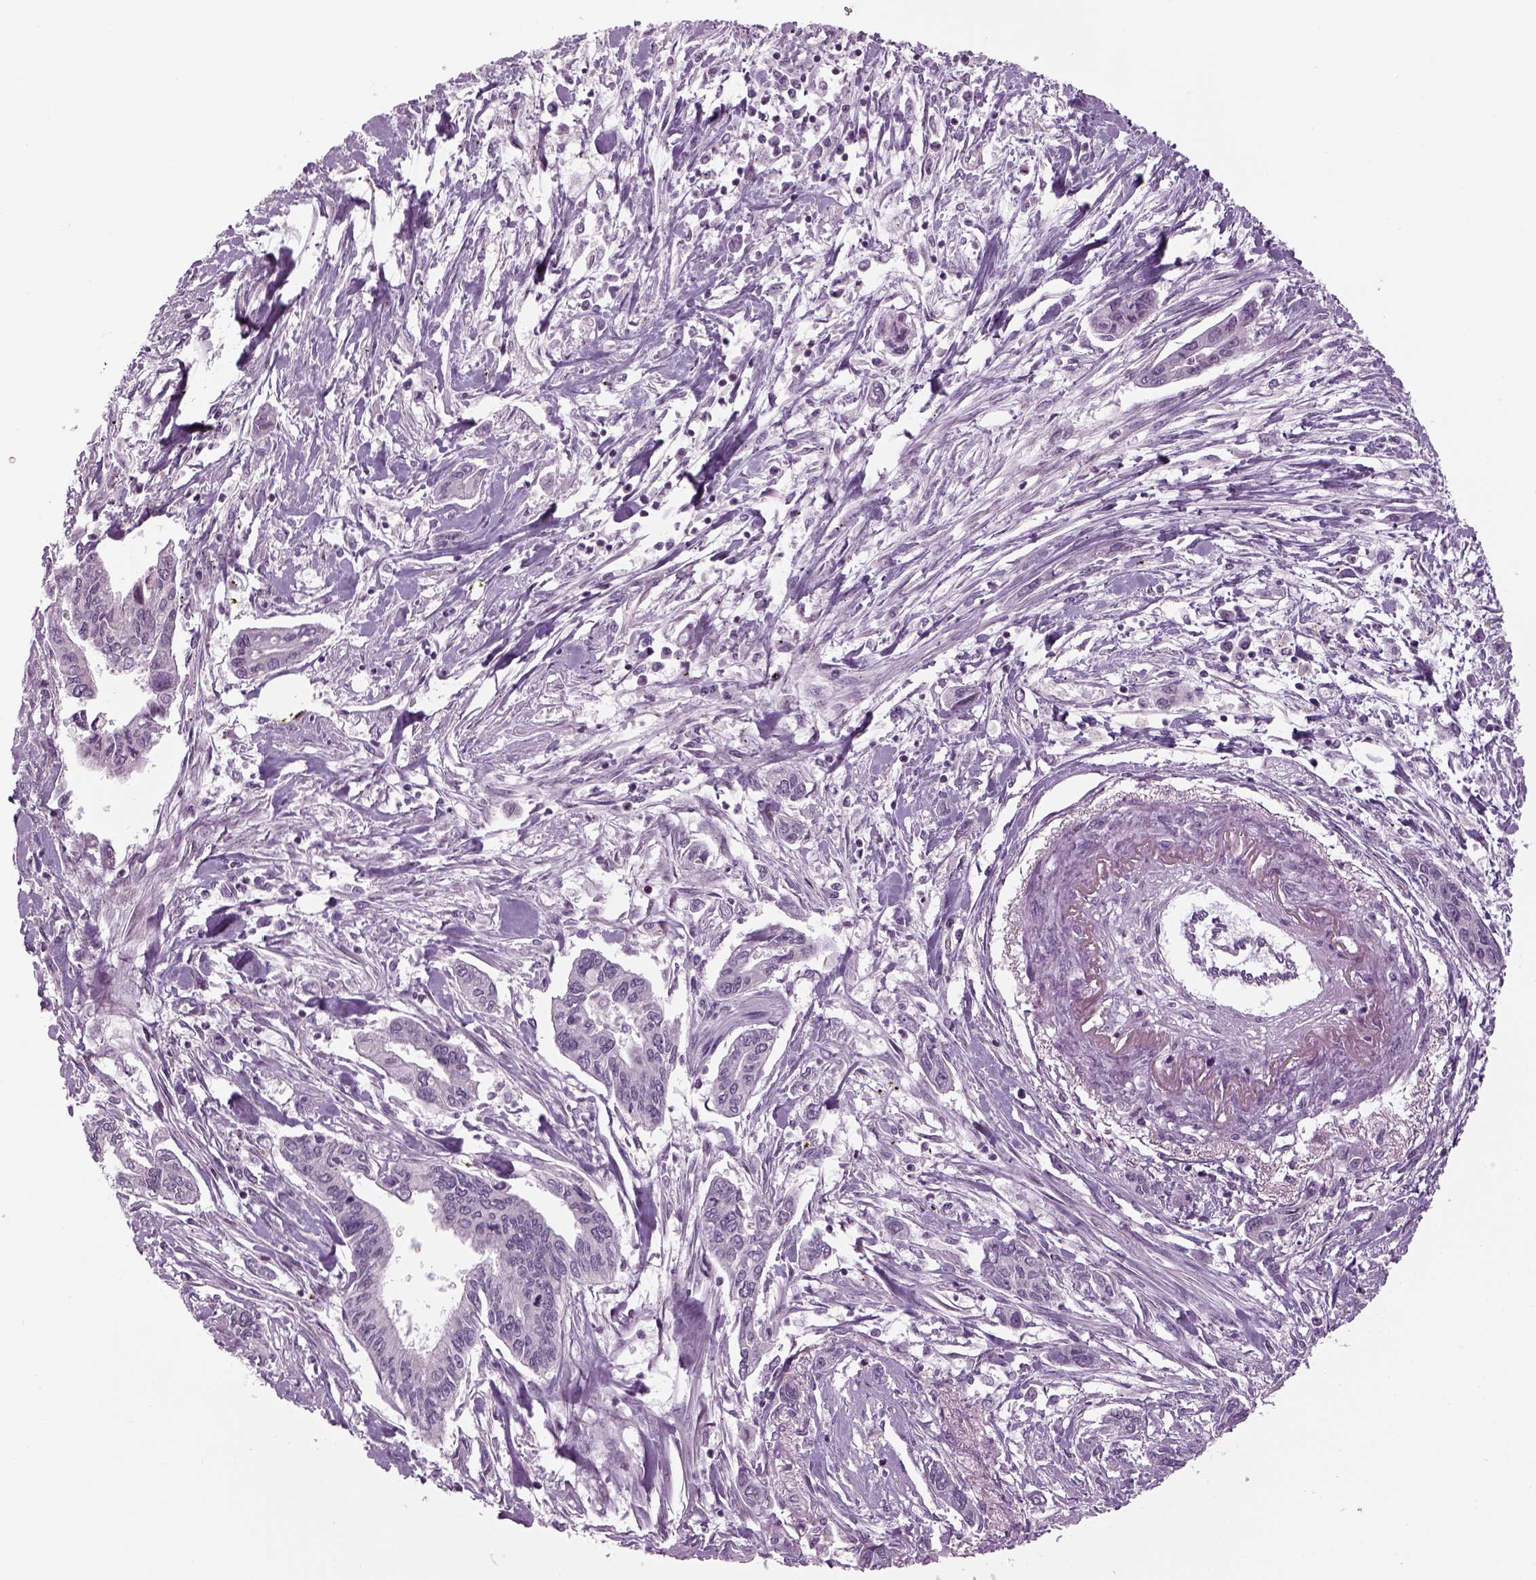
{"staining": {"intensity": "negative", "quantity": "none", "location": "none"}, "tissue": "pancreatic cancer", "cell_type": "Tumor cells", "image_type": "cancer", "snomed": [{"axis": "morphology", "description": "Adenocarcinoma, NOS"}, {"axis": "topography", "description": "Pancreas"}], "caption": "Immunohistochemistry (IHC) histopathology image of pancreatic adenocarcinoma stained for a protein (brown), which exhibits no expression in tumor cells.", "gene": "LRRIQ3", "patient": {"sex": "male", "age": 60}}